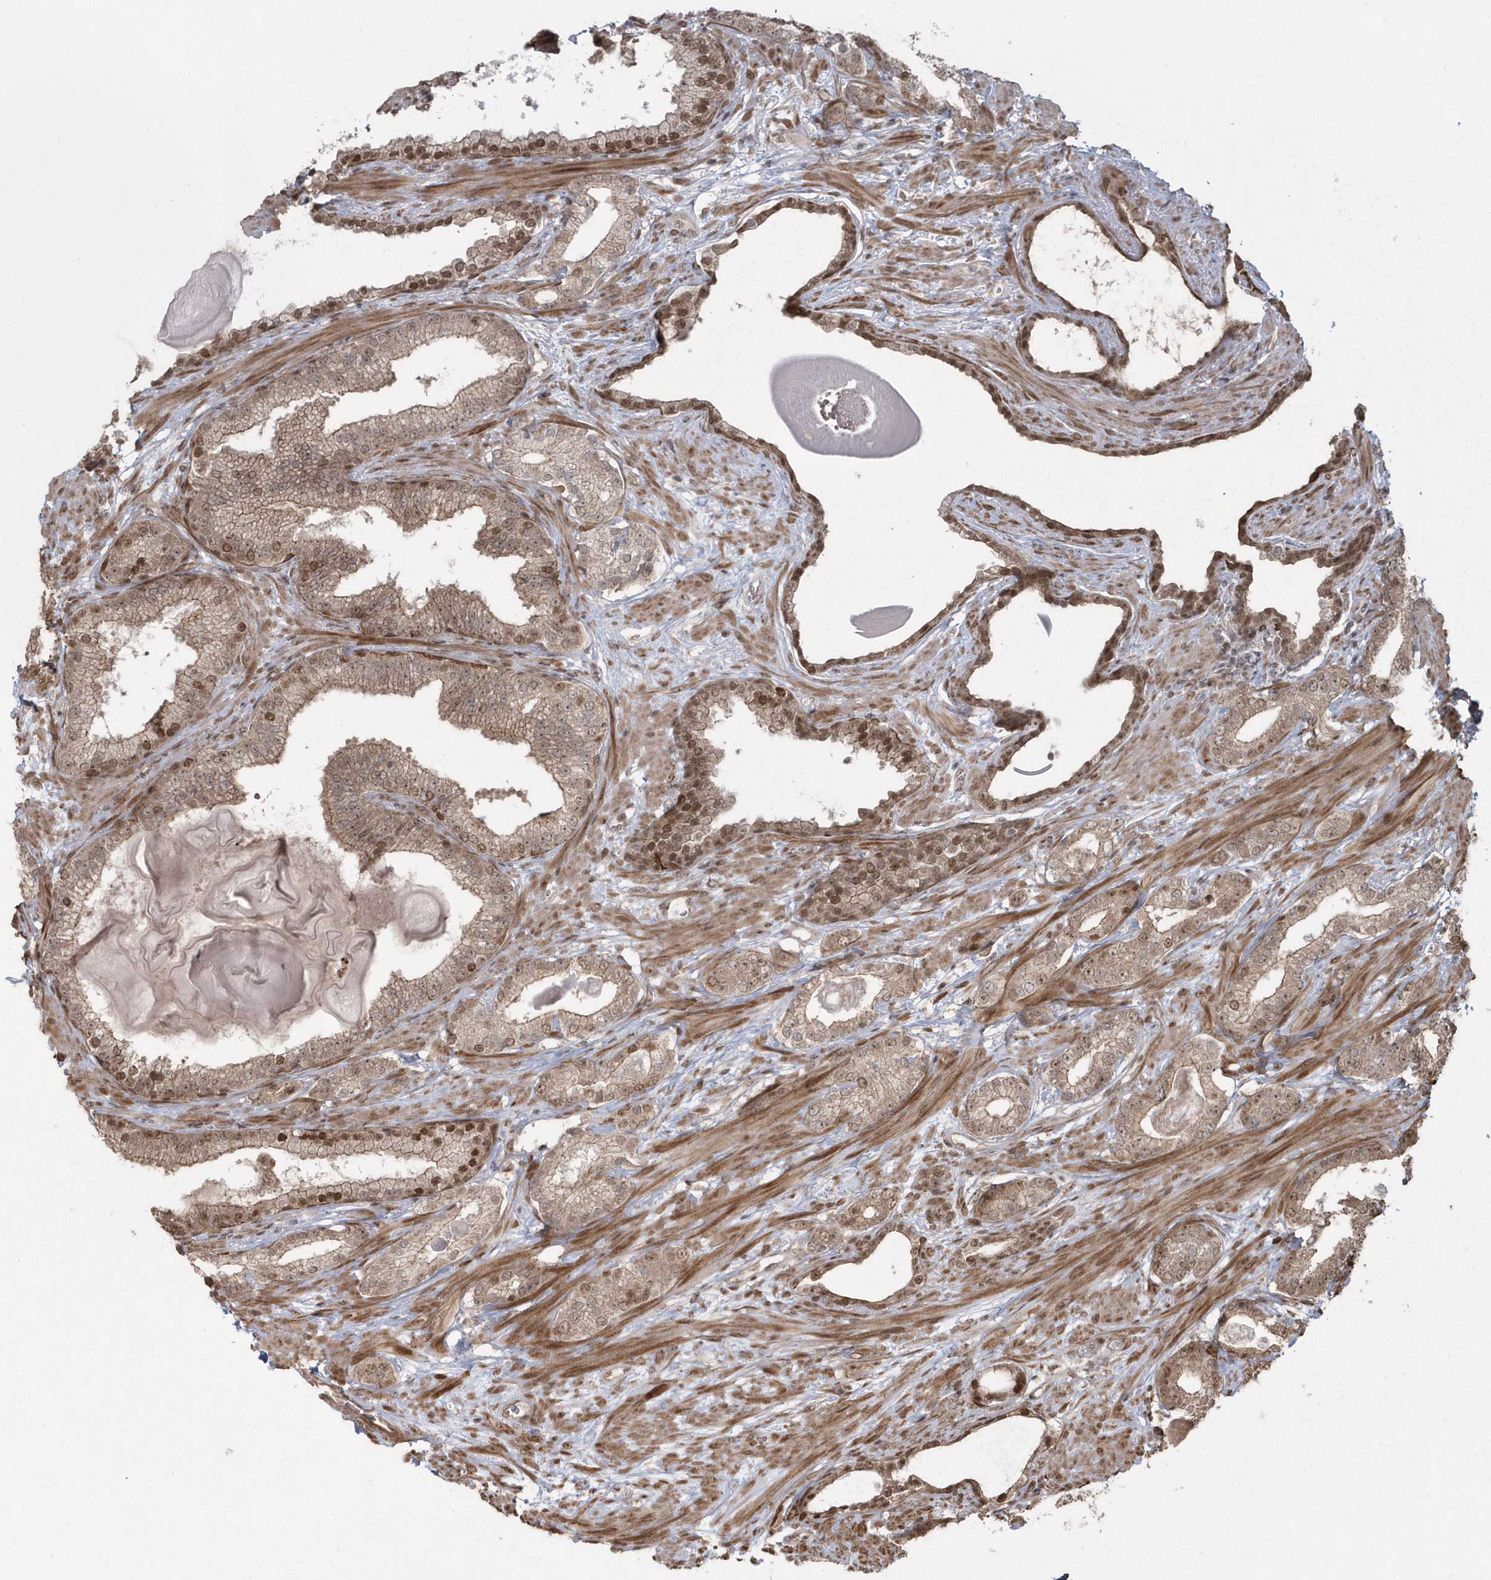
{"staining": {"intensity": "moderate", "quantity": ">75%", "location": "cytoplasmic/membranous,nuclear"}, "tissue": "prostate cancer", "cell_type": "Tumor cells", "image_type": "cancer", "snomed": [{"axis": "morphology", "description": "Adenocarcinoma, Low grade"}, {"axis": "topography", "description": "Prostate"}], "caption": "High-magnification brightfield microscopy of prostate adenocarcinoma (low-grade) stained with DAB (3,3'-diaminobenzidine) (brown) and counterstained with hematoxylin (blue). tumor cells exhibit moderate cytoplasmic/membranous and nuclear positivity is present in about>75% of cells.", "gene": "EPB41L4A", "patient": {"sex": "male", "age": 70}}